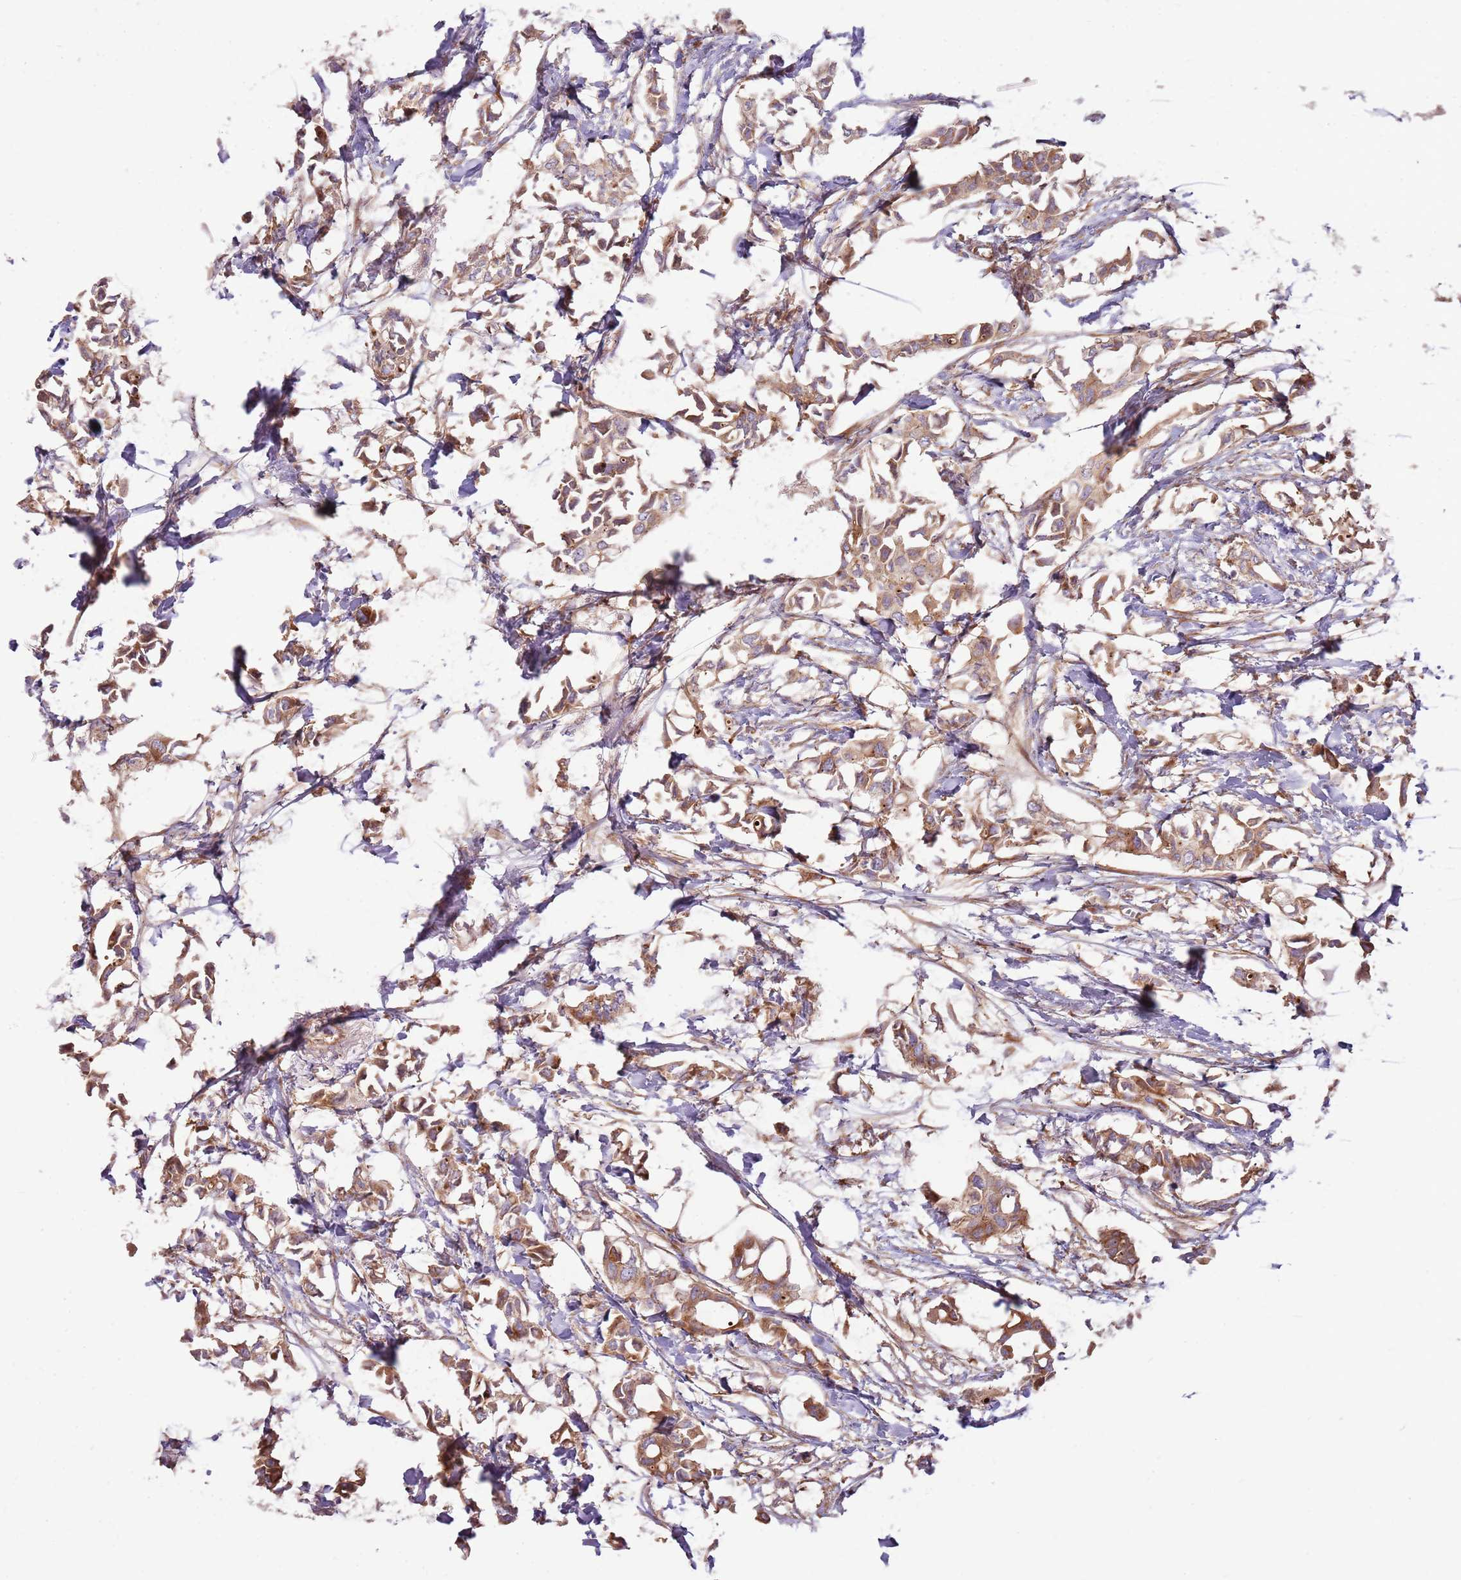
{"staining": {"intensity": "moderate", "quantity": ">75%", "location": "cytoplasmic/membranous"}, "tissue": "breast cancer", "cell_type": "Tumor cells", "image_type": "cancer", "snomed": [{"axis": "morphology", "description": "Duct carcinoma"}, {"axis": "topography", "description": "Breast"}], "caption": "Protein expression analysis of human breast infiltrating ductal carcinoma reveals moderate cytoplasmic/membranous expression in approximately >75% of tumor cells.", "gene": "EMC1", "patient": {"sex": "female", "age": 41}}